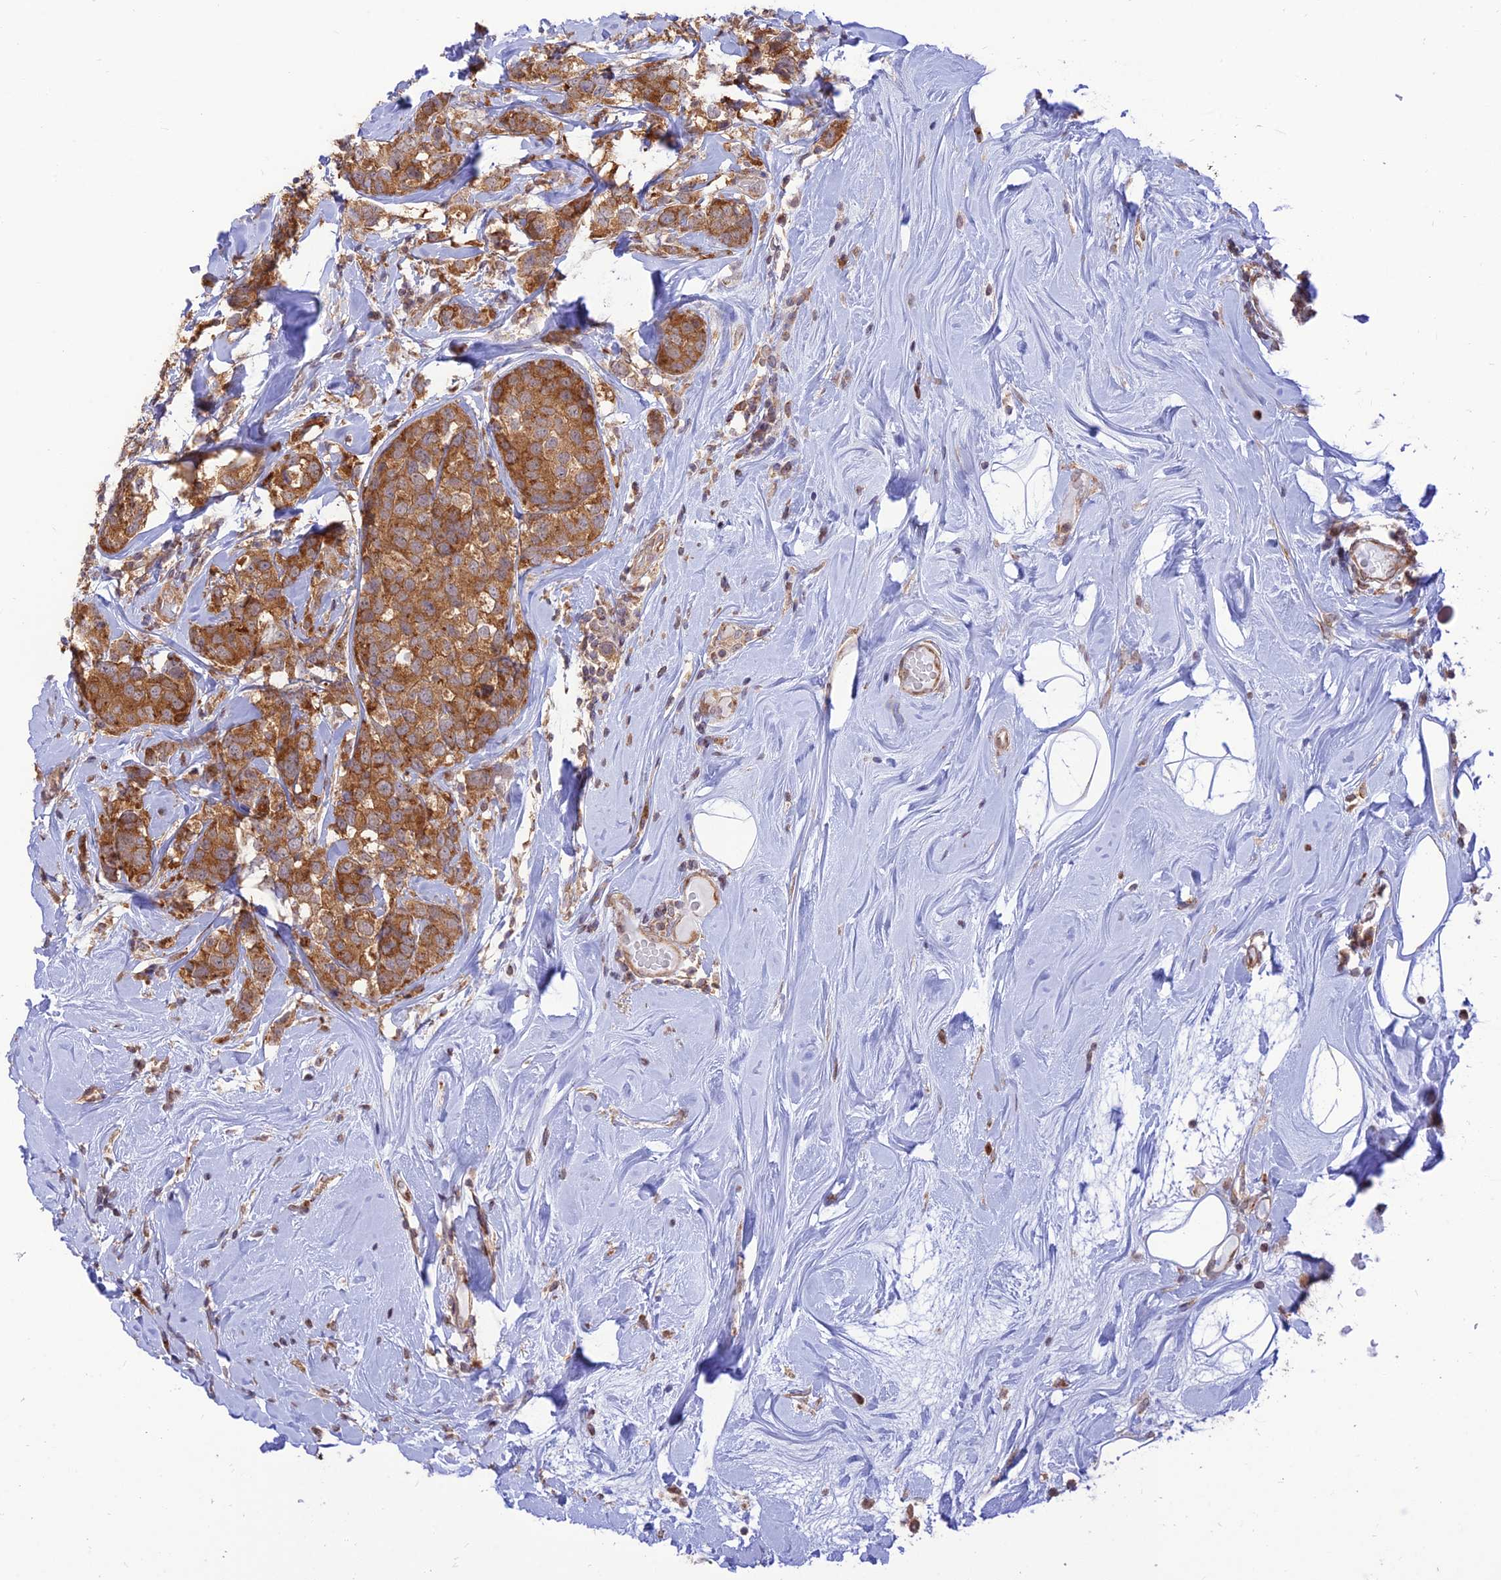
{"staining": {"intensity": "moderate", "quantity": ">75%", "location": "cytoplasmic/membranous"}, "tissue": "breast cancer", "cell_type": "Tumor cells", "image_type": "cancer", "snomed": [{"axis": "morphology", "description": "Lobular carcinoma"}, {"axis": "topography", "description": "Breast"}], "caption": "Immunohistochemical staining of human breast lobular carcinoma exhibits medium levels of moderate cytoplasmic/membranous staining in approximately >75% of tumor cells. (IHC, brightfield microscopy, high magnification).", "gene": "GOLGA3", "patient": {"sex": "female", "age": 59}}